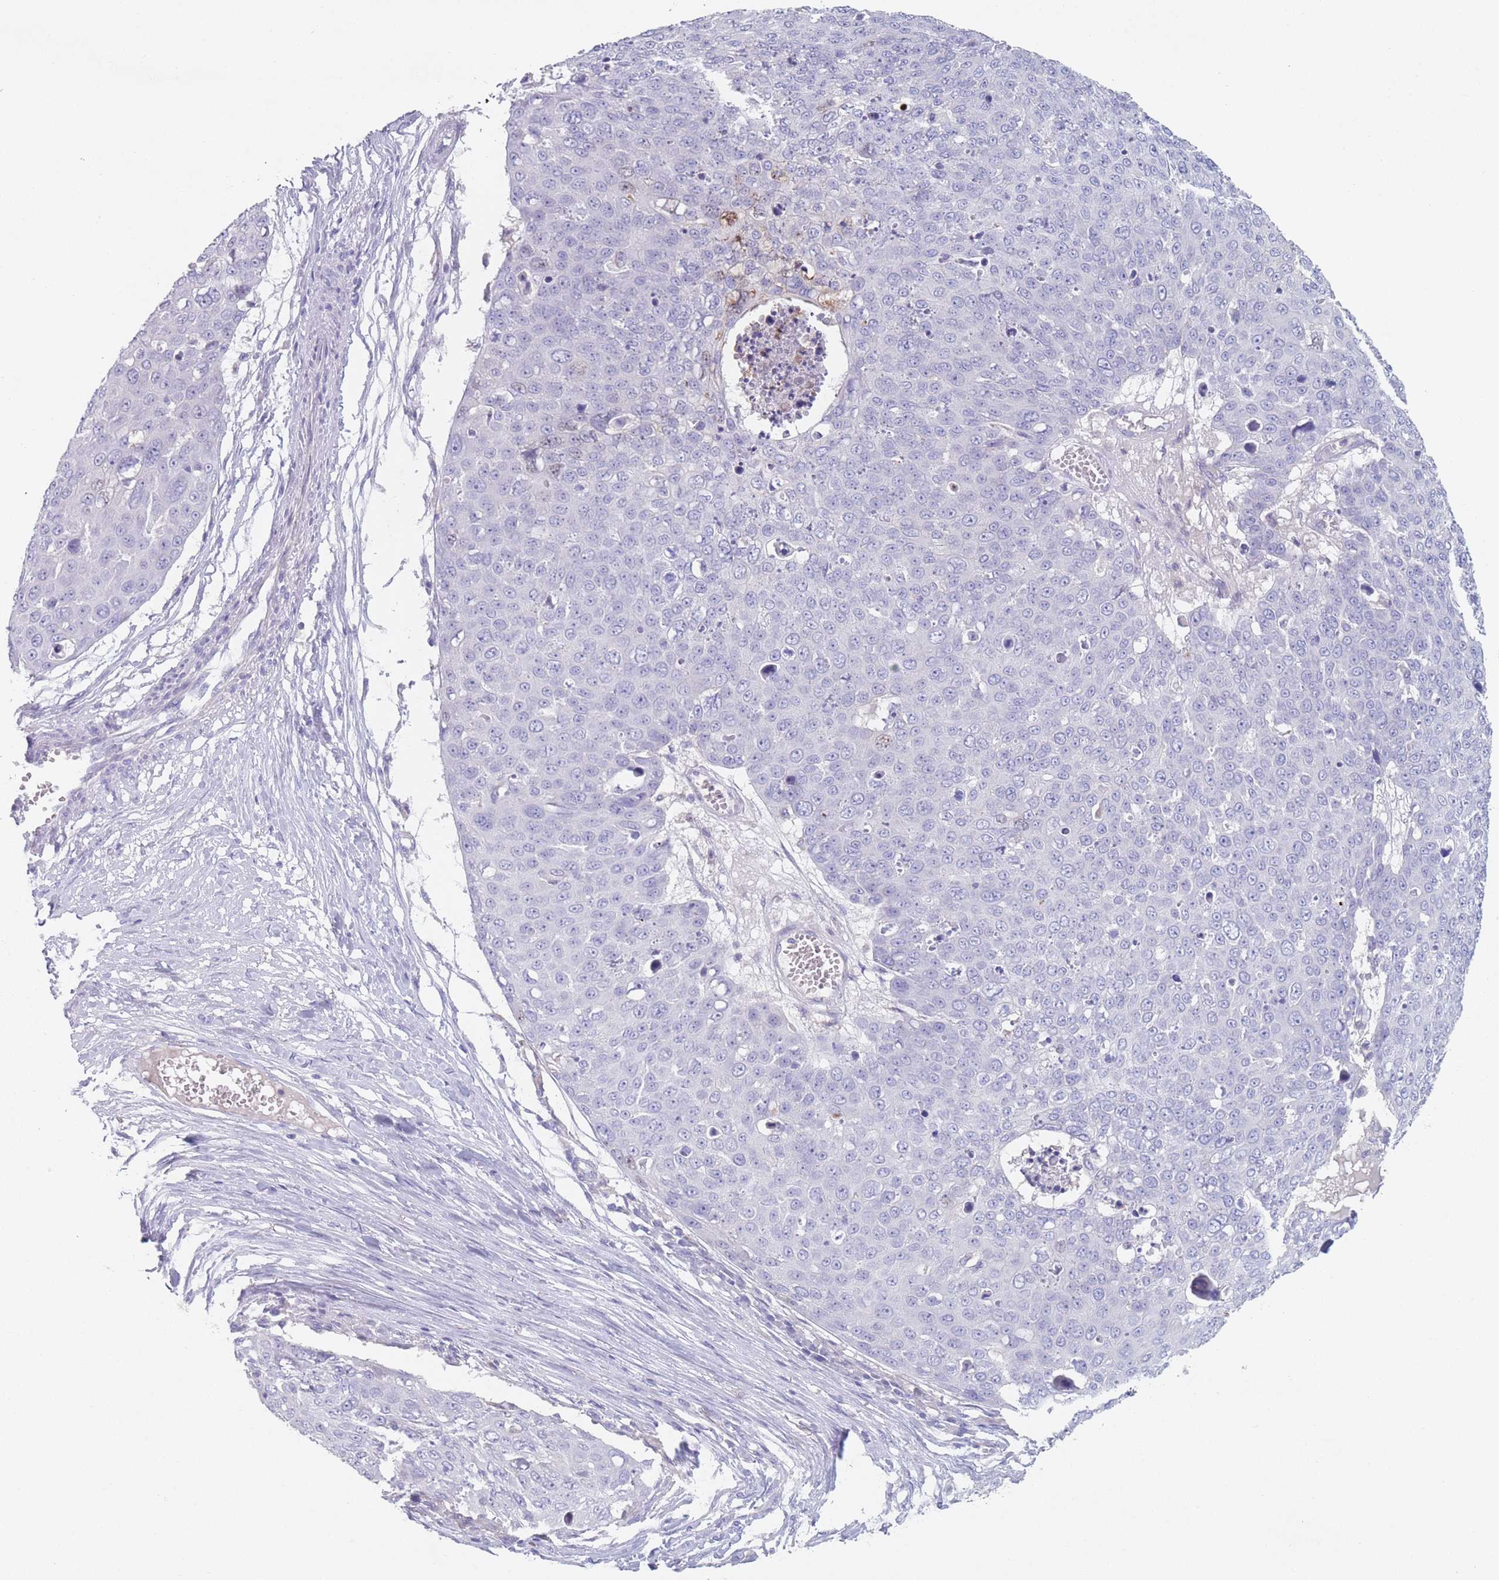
{"staining": {"intensity": "negative", "quantity": "none", "location": "none"}, "tissue": "skin cancer", "cell_type": "Tumor cells", "image_type": "cancer", "snomed": [{"axis": "morphology", "description": "Squamous cell carcinoma, NOS"}, {"axis": "topography", "description": "Skin"}], "caption": "Tumor cells are negative for brown protein staining in skin squamous cell carcinoma.", "gene": "ATP1A3", "patient": {"sex": "male", "age": 71}}